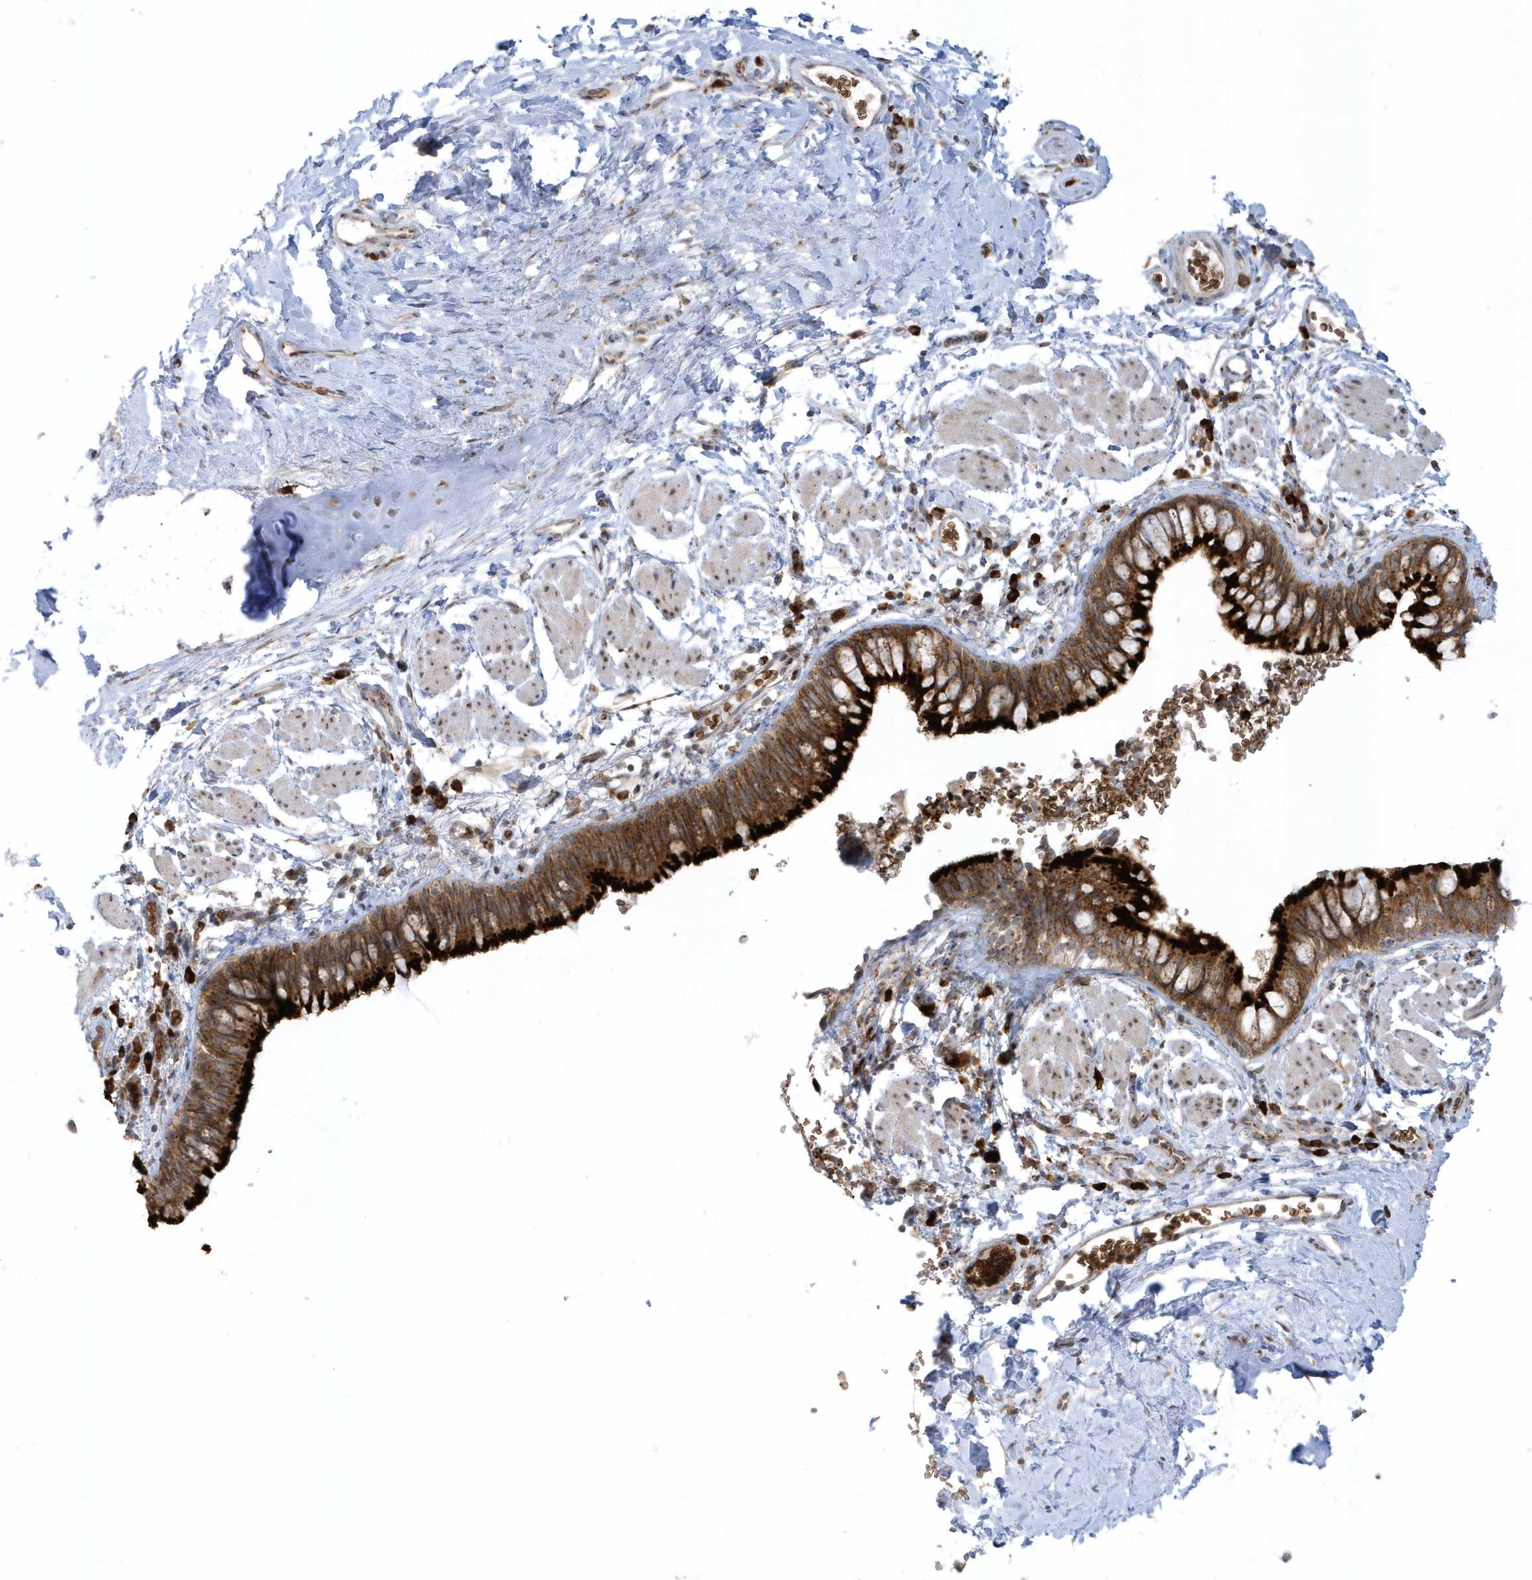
{"staining": {"intensity": "strong", "quantity": ">75%", "location": "cytoplasmic/membranous"}, "tissue": "bronchus", "cell_type": "Respiratory epithelial cells", "image_type": "normal", "snomed": [{"axis": "morphology", "description": "Normal tissue, NOS"}, {"axis": "topography", "description": "Cartilage tissue"}, {"axis": "topography", "description": "Bronchus"}], "caption": "Immunohistochemical staining of unremarkable human bronchus reveals strong cytoplasmic/membranous protein staining in about >75% of respiratory epithelial cells. The protein is shown in brown color, while the nuclei are stained blue.", "gene": "RPP40", "patient": {"sex": "female", "age": 36}}